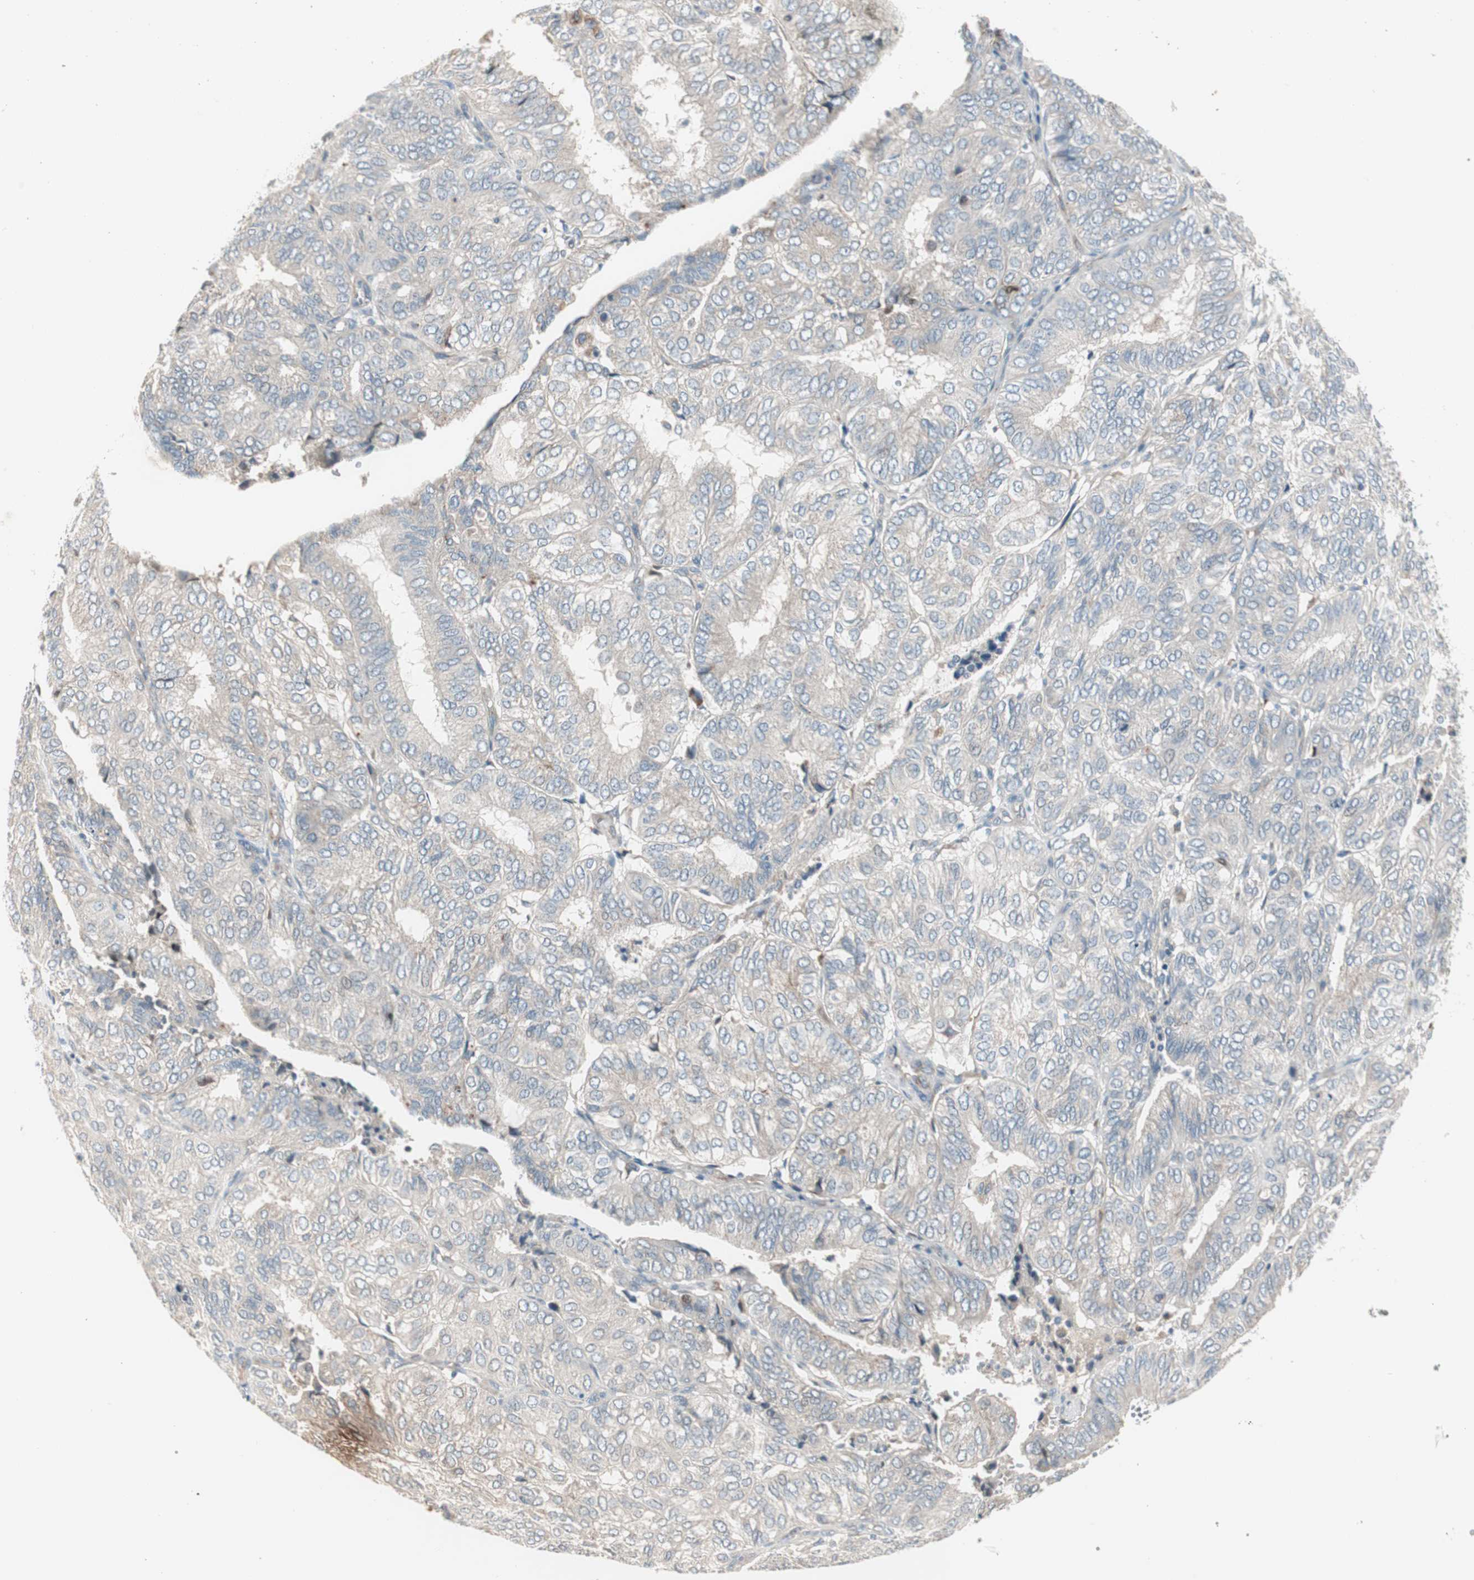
{"staining": {"intensity": "negative", "quantity": "none", "location": "none"}, "tissue": "endometrial cancer", "cell_type": "Tumor cells", "image_type": "cancer", "snomed": [{"axis": "morphology", "description": "Adenocarcinoma, NOS"}, {"axis": "topography", "description": "Uterus"}], "caption": "Endometrial cancer was stained to show a protein in brown. There is no significant staining in tumor cells. (DAB IHC with hematoxylin counter stain).", "gene": "FGFR4", "patient": {"sex": "female", "age": 60}}